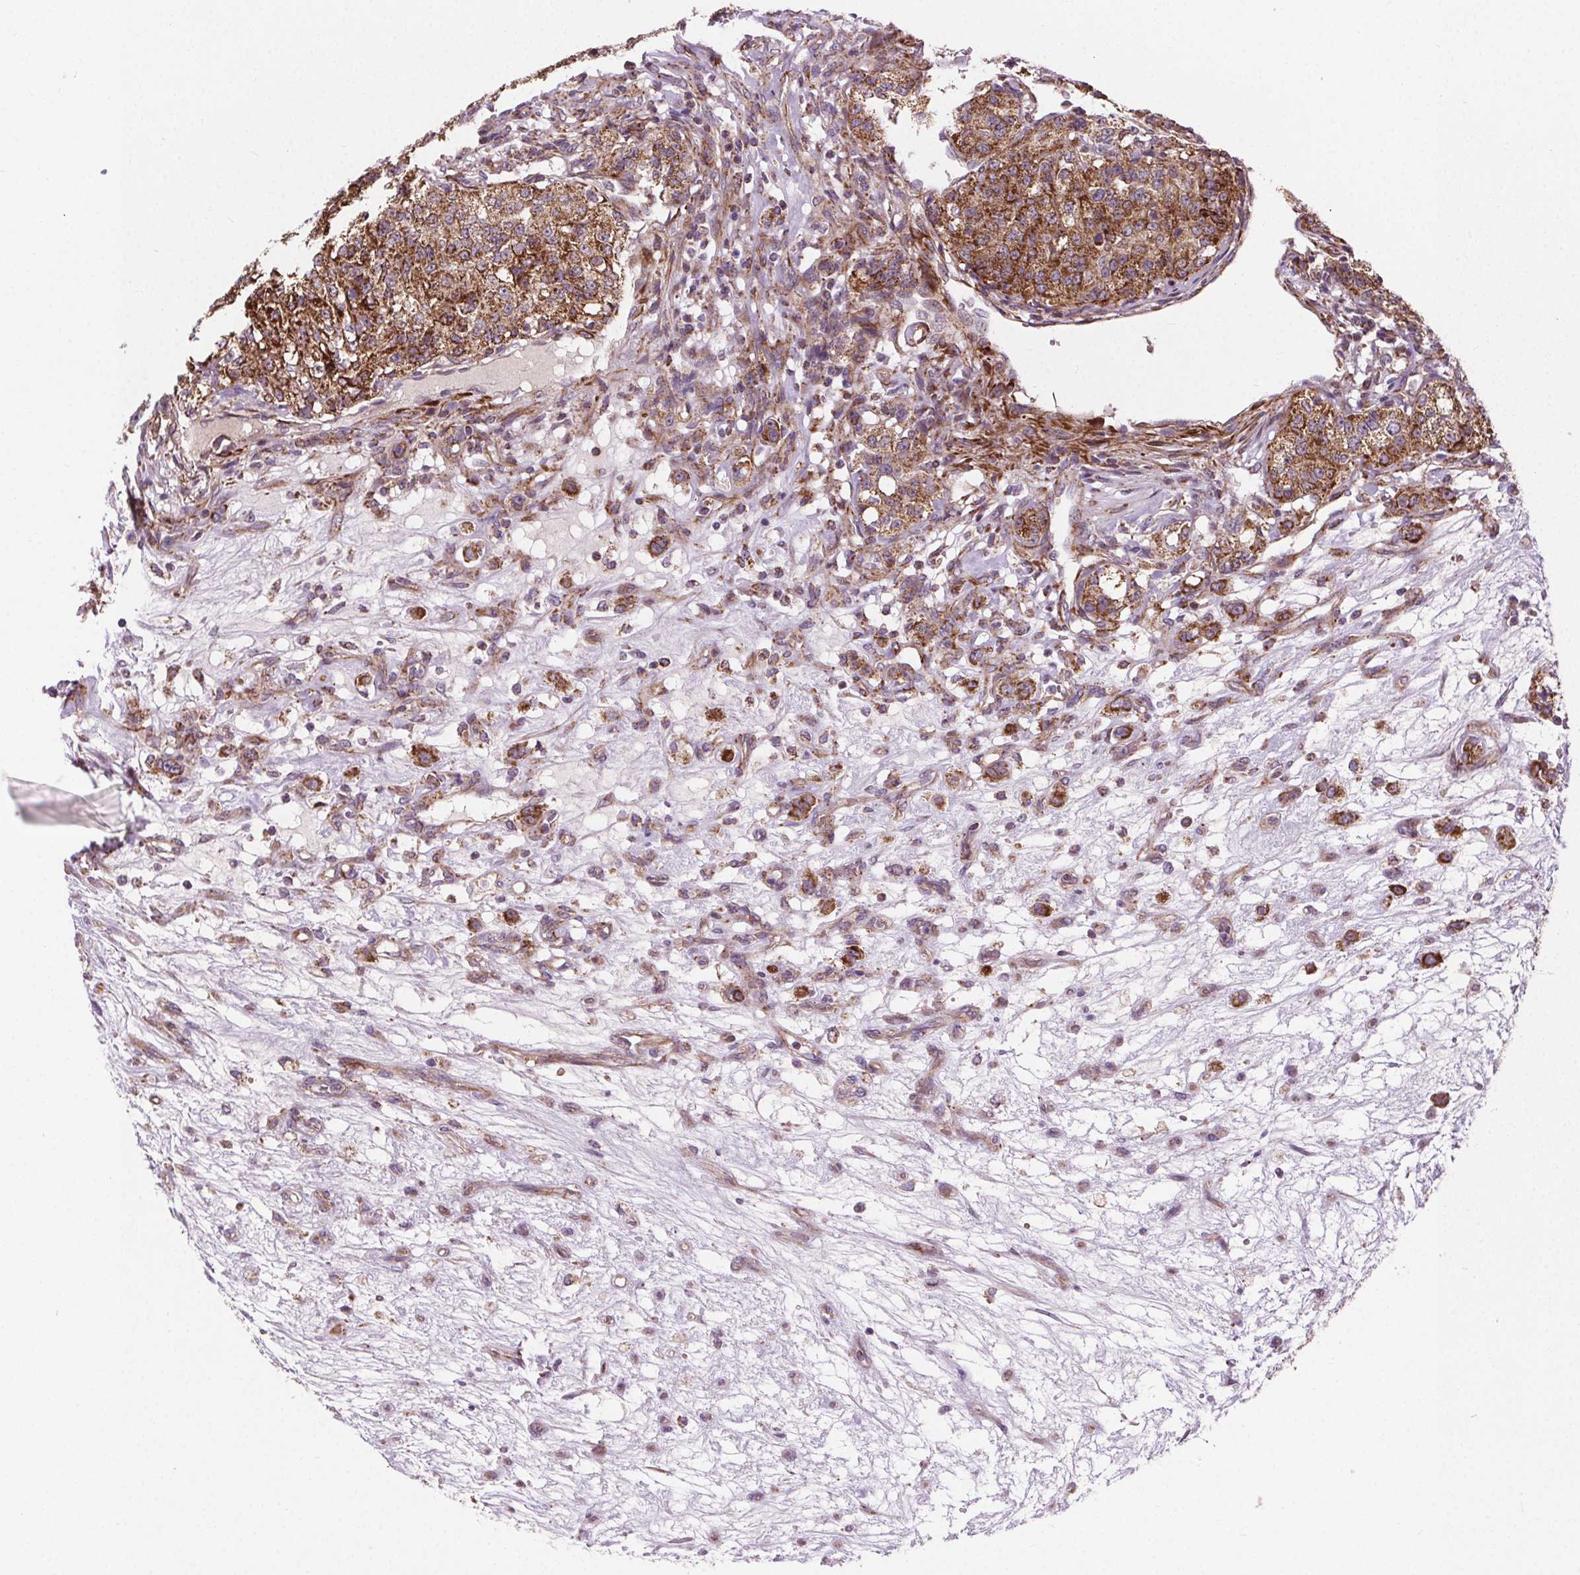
{"staining": {"intensity": "strong", "quantity": ">75%", "location": "cytoplasmic/membranous"}, "tissue": "renal cancer", "cell_type": "Tumor cells", "image_type": "cancer", "snomed": [{"axis": "morphology", "description": "Adenocarcinoma, NOS"}, {"axis": "topography", "description": "Kidney"}], "caption": "Immunohistochemical staining of renal adenocarcinoma demonstrates strong cytoplasmic/membranous protein positivity in about >75% of tumor cells.", "gene": "GOLT1B", "patient": {"sex": "female", "age": 63}}